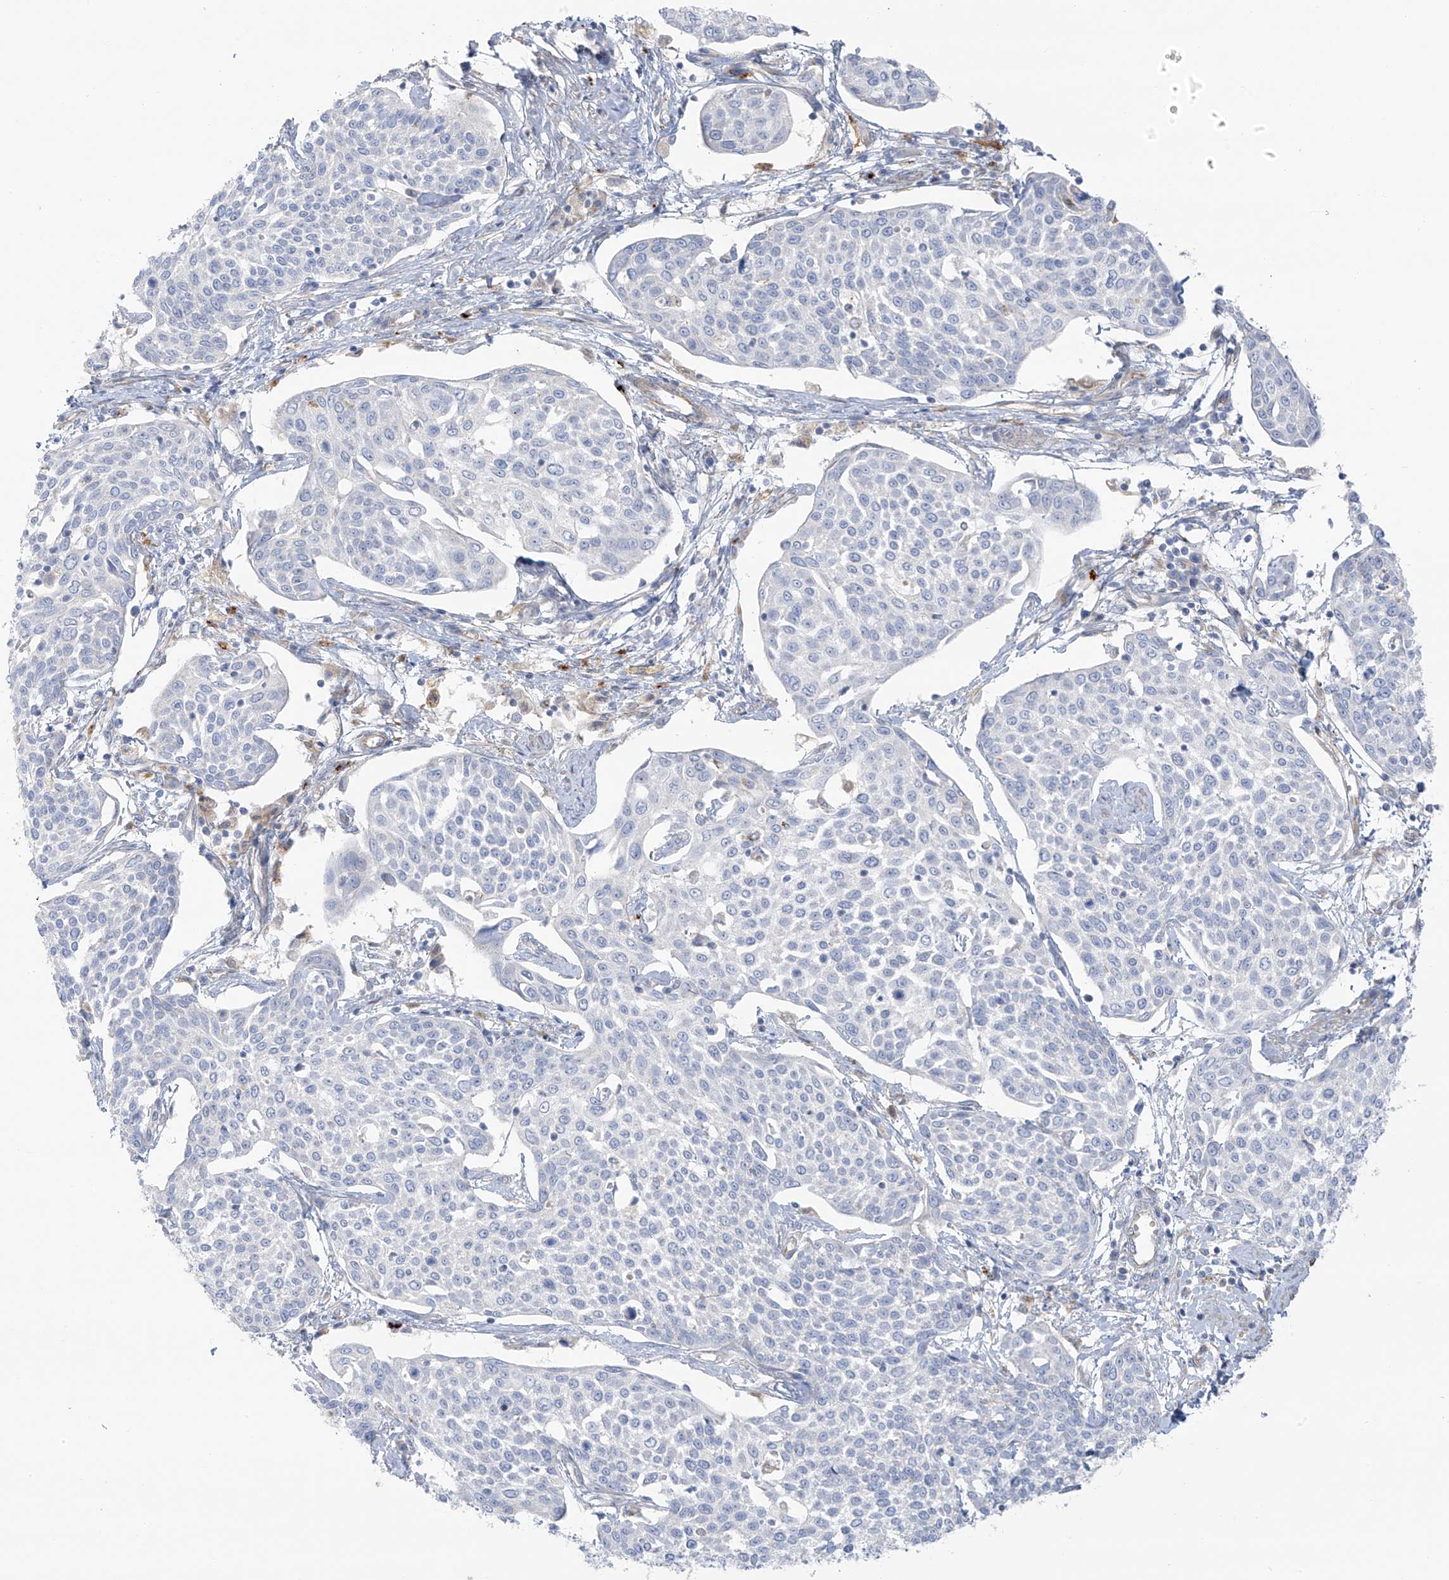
{"staining": {"intensity": "negative", "quantity": "none", "location": "none"}, "tissue": "cervical cancer", "cell_type": "Tumor cells", "image_type": "cancer", "snomed": [{"axis": "morphology", "description": "Squamous cell carcinoma, NOS"}, {"axis": "topography", "description": "Cervix"}], "caption": "High magnification brightfield microscopy of cervical squamous cell carcinoma stained with DAB (3,3'-diaminobenzidine) (brown) and counterstained with hematoxylin (blue): tumor cells show no significant expression.", "gene": "TAL2", "patient": {"sex": "female", "age": 34}}